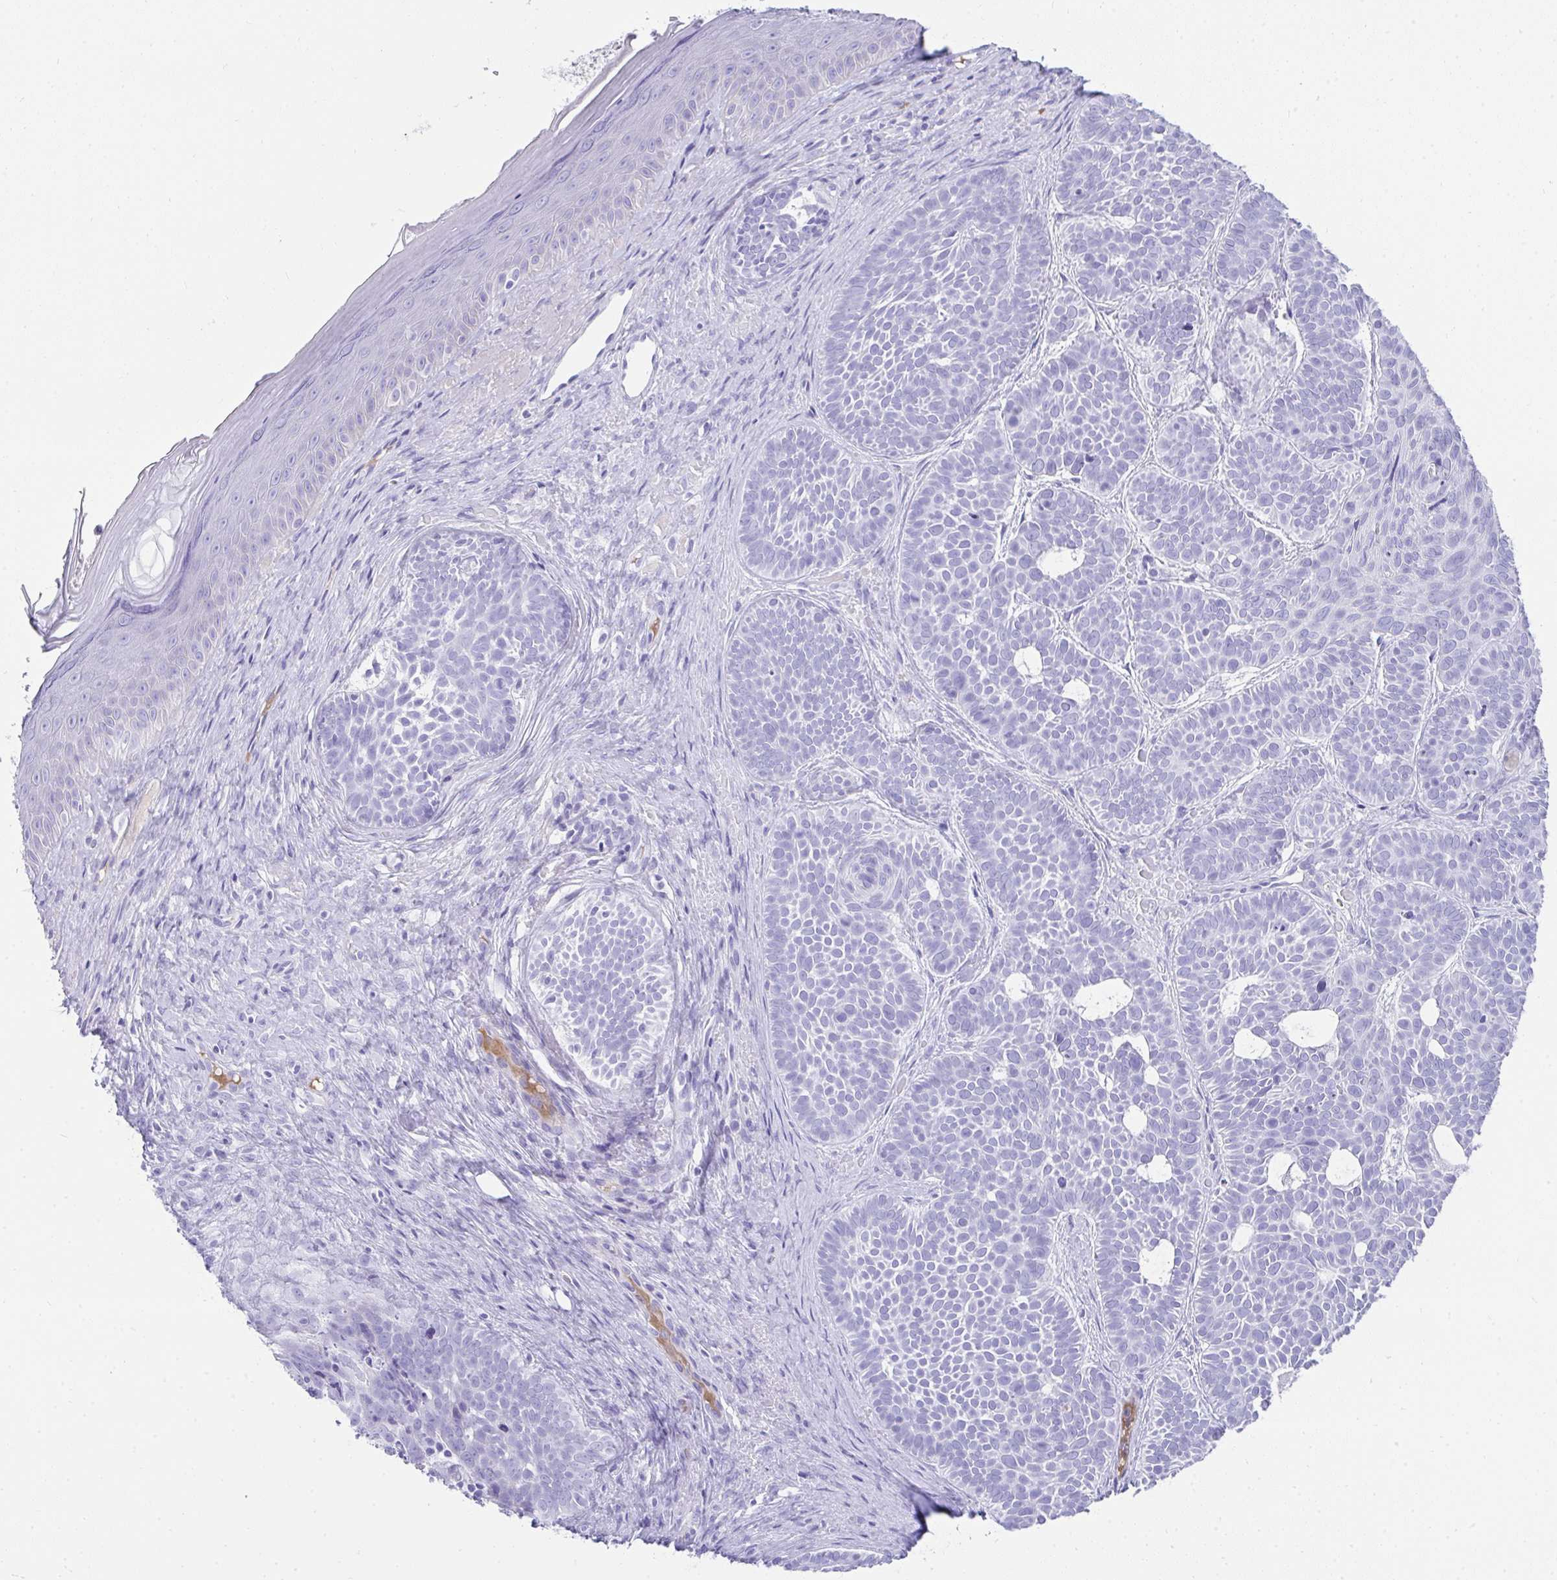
{"staining": {"intensity": "negative", "quantity": "none", "location": "none"}, "tissue": "skin cancer", "cell_type": "Tumor cells", "image_type": "cancer", "snomed": [{"axis": "morphology", "description": "Basal cell carcinoma"}, {"axis": "topography", "description": "Skin"}], "caption": "This is an IHC histopathology image of basal cell carcinoma (skin). There is no expression in tumor cells.", "gene": "TNNT1", "patient": {"sex": "male", "age": 81}}